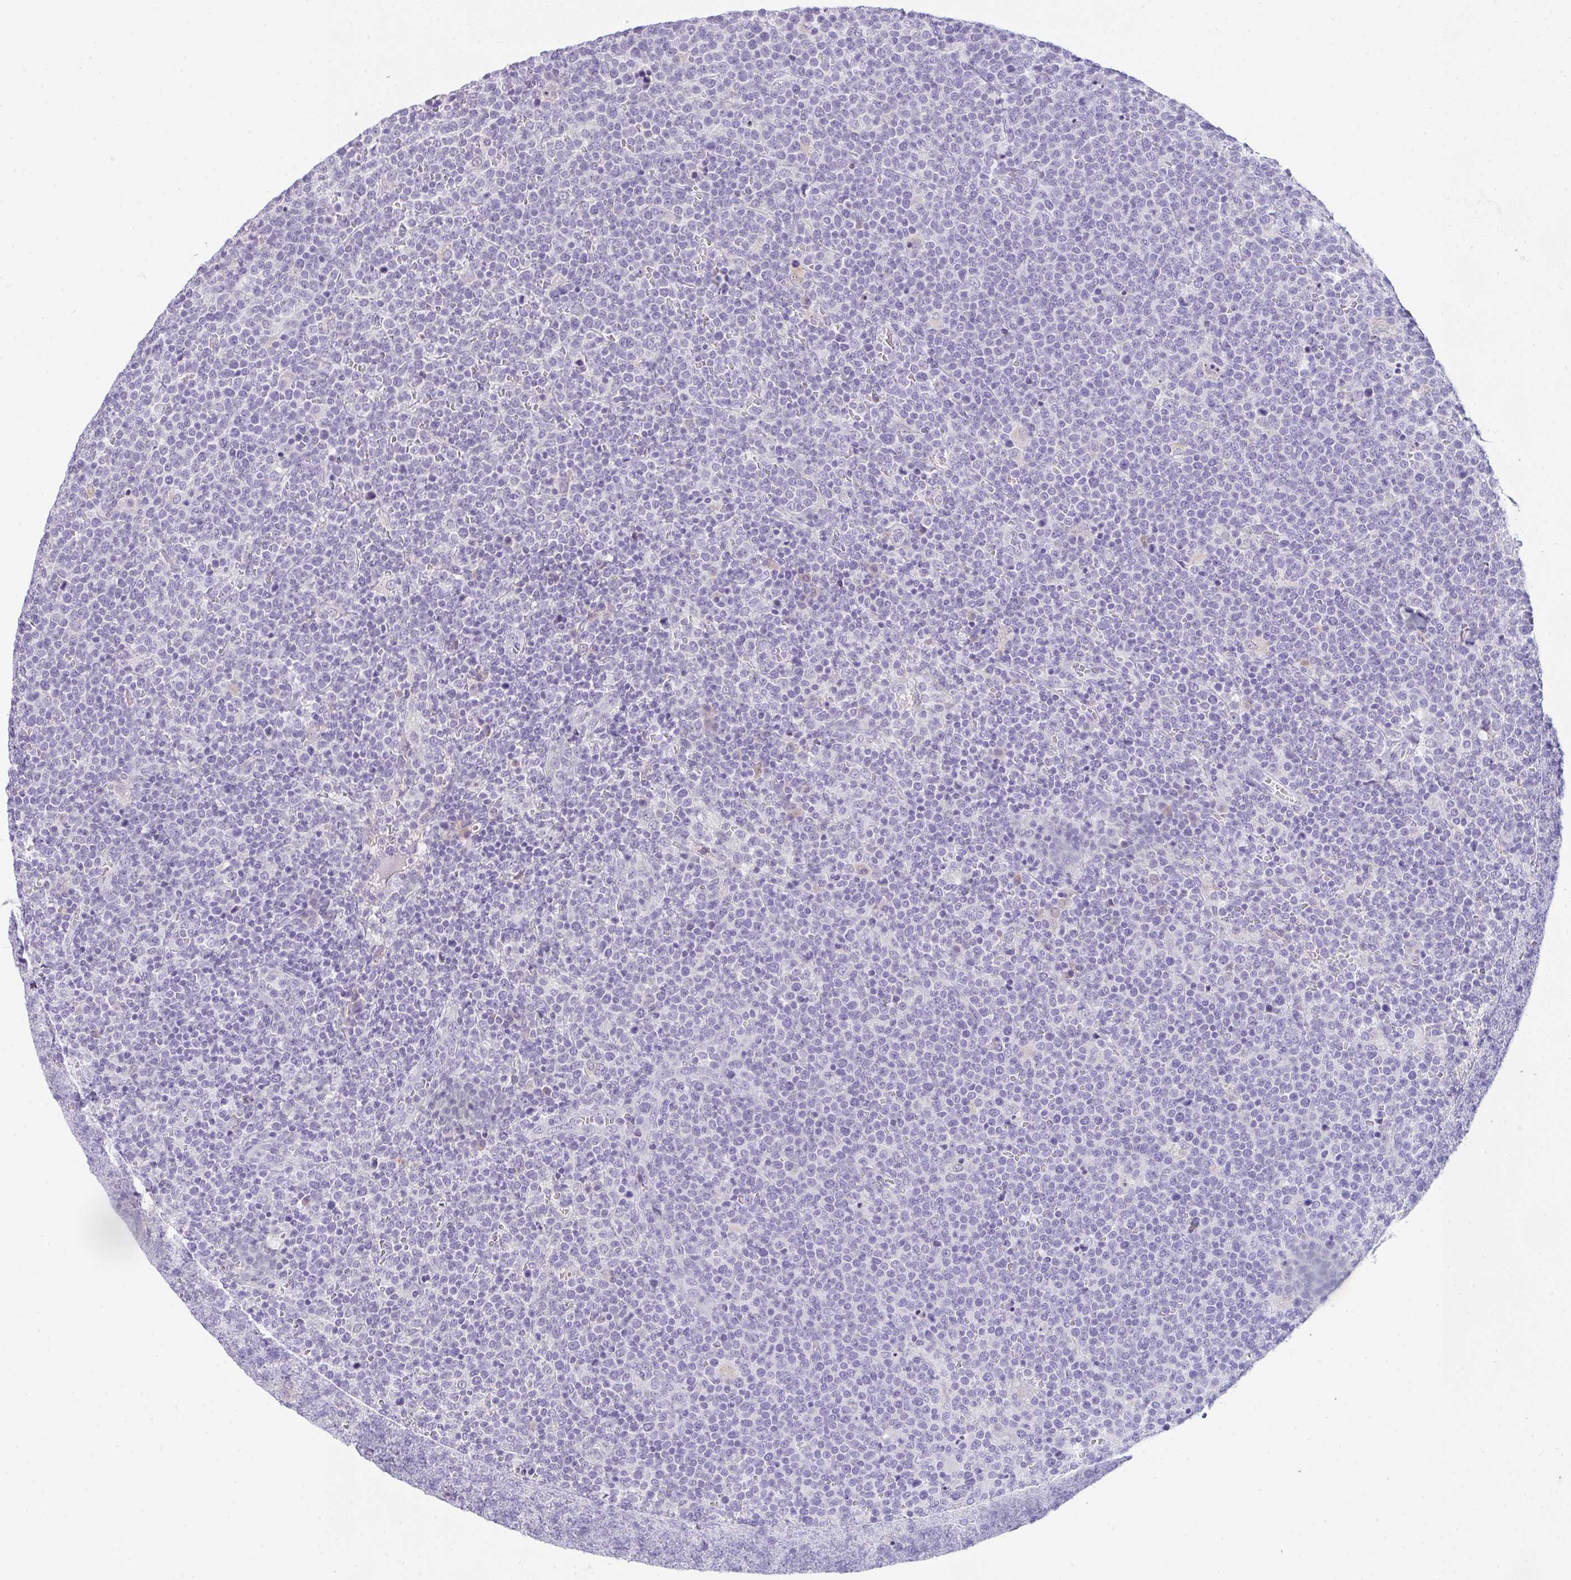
{"staining": {"intensity": "negative", "quantity": "none", "location": "none"}, "tissue": "lymphoma", "cell_type": "Tumor cells", "image_type": "cancer", "snomed": [{"axis": "morphology", "description": "Malignant lymphoma, non-Hodgkin's type, High grade"}, {"axis": "topography", "description": "Lymph node"}], "caption": "There is no significant expression in tumor cells of lymphoma.", "gene": "COX7B", "patient": {"sex": "male", "age": 61}}